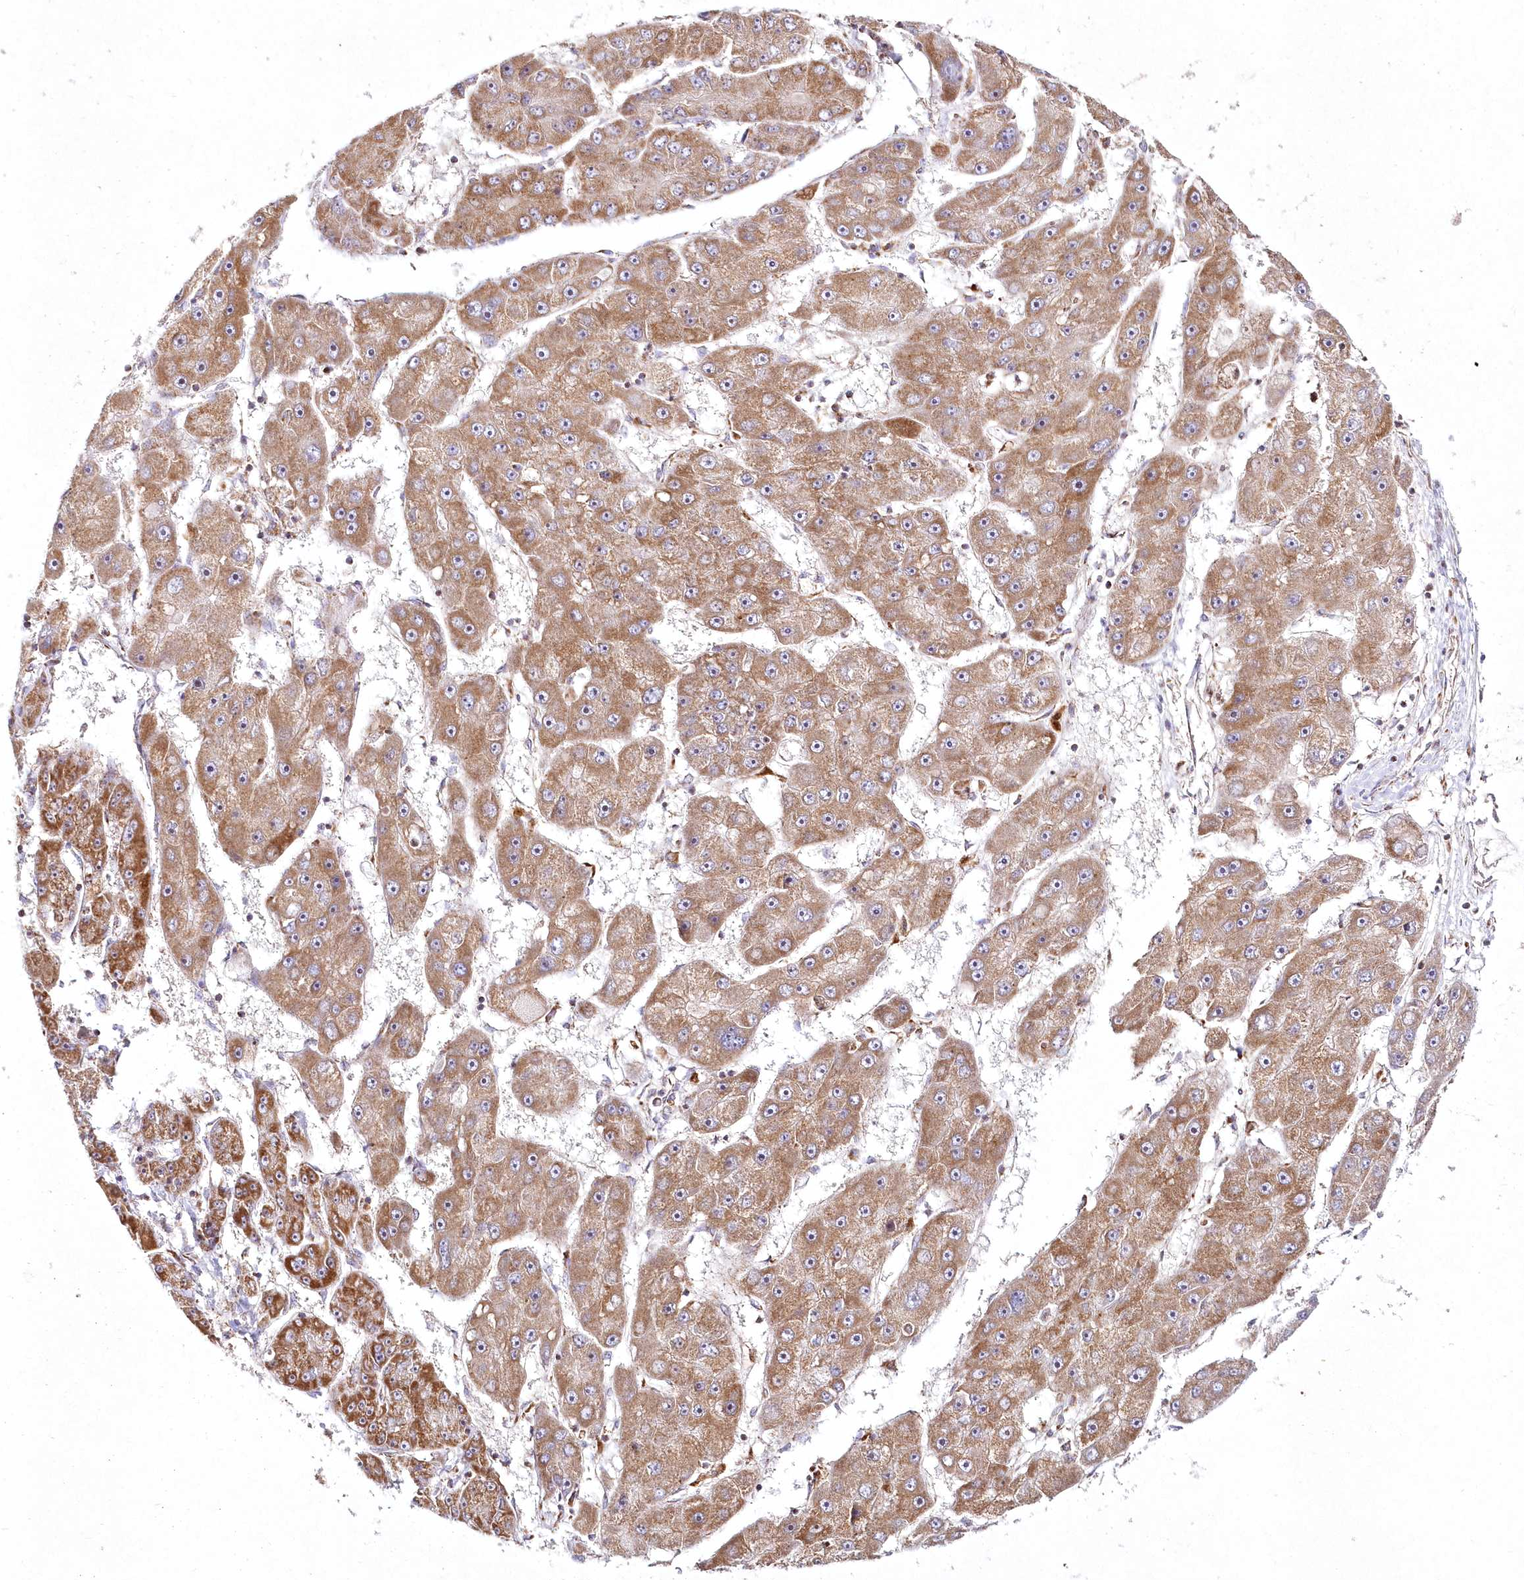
{"staining": {"intensity": "moderate", "quantity": ">75%", "location": "cytoplasmic/membranous"}, "tissue": "liver cancer", "cell_type": "Tumor cells", "image_type": "cancer", "snomed": [{"axis": "morphology", "description": "Carcinoma, Hepatocellular, NOS"}, {"axis": "topography", "description": "Liver"}], "caption": "High-magnification brightfield microscopy of liver cancer (hepatocellular carcinoma) stained with DAB (brown) and counterstained with hematoxylin (blue). tumor cells exhibit moderate cytoplasmic/membranous staining is seen in approximately>75% of cells.", "gene": "DNA2", "patient": {"sex": "female", "age": 61}}